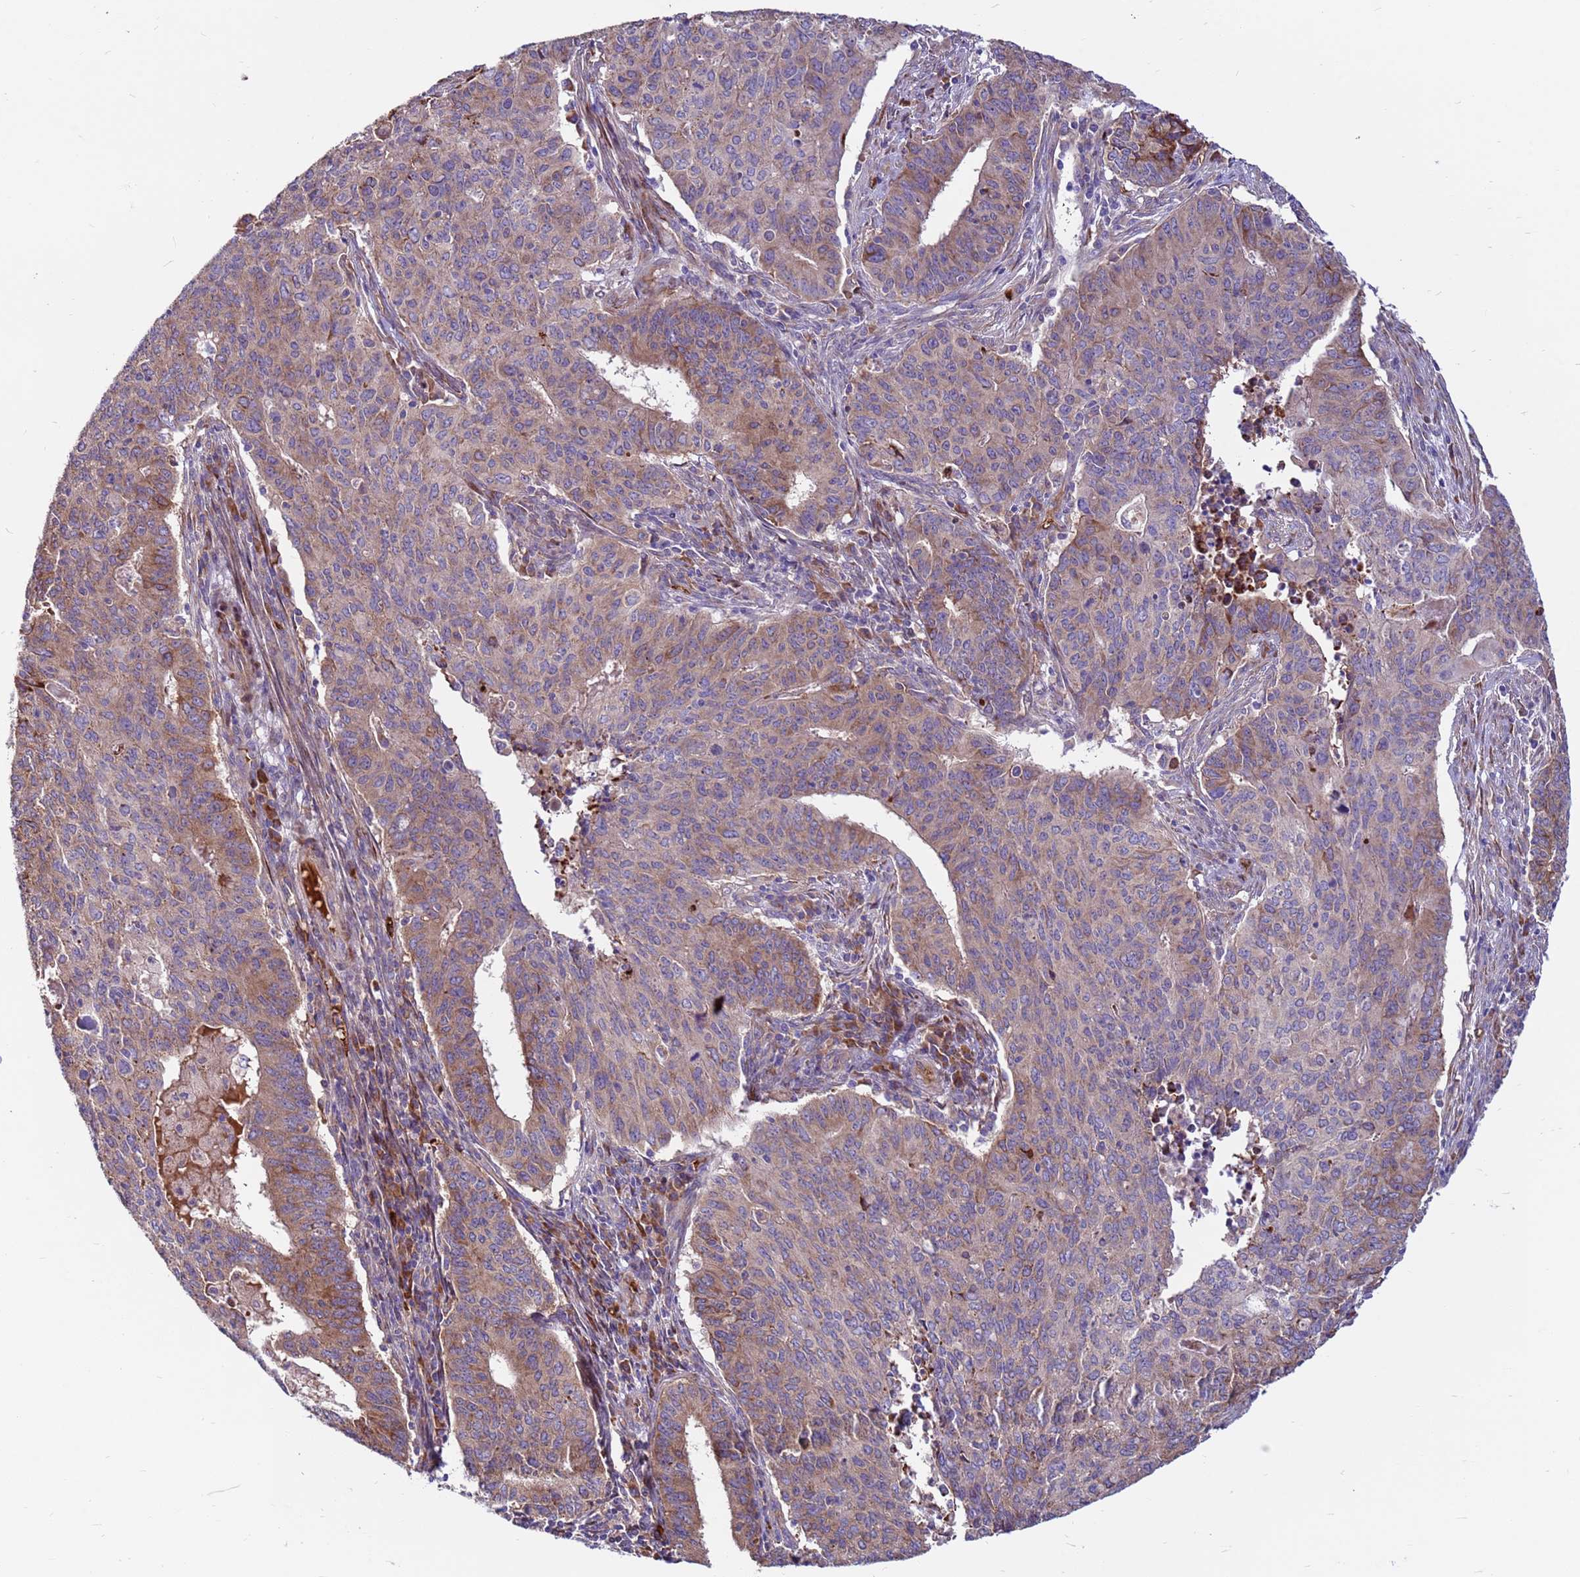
{"staining": {"intensity": "moderate", "quantity": "<25%", "location": "cytoplasmic/membranous"}, "tissue": "endometrial cancer", "cell_type": "Tumor cells", "image_type": "cancer", "snomed": [{"axis": "morphology", "description": "Adenocarcinoma, NOS"}, {"axis": "topography", "description": "Endometrium"}], "caption": "A micrograph of human endometrial cancer stained for a protein demonstrates moderate cytoplasmic/membranous brown staining in tumor cells.", "gene": "ZNF669", "patient": {"sex": "female", "age": 59}}